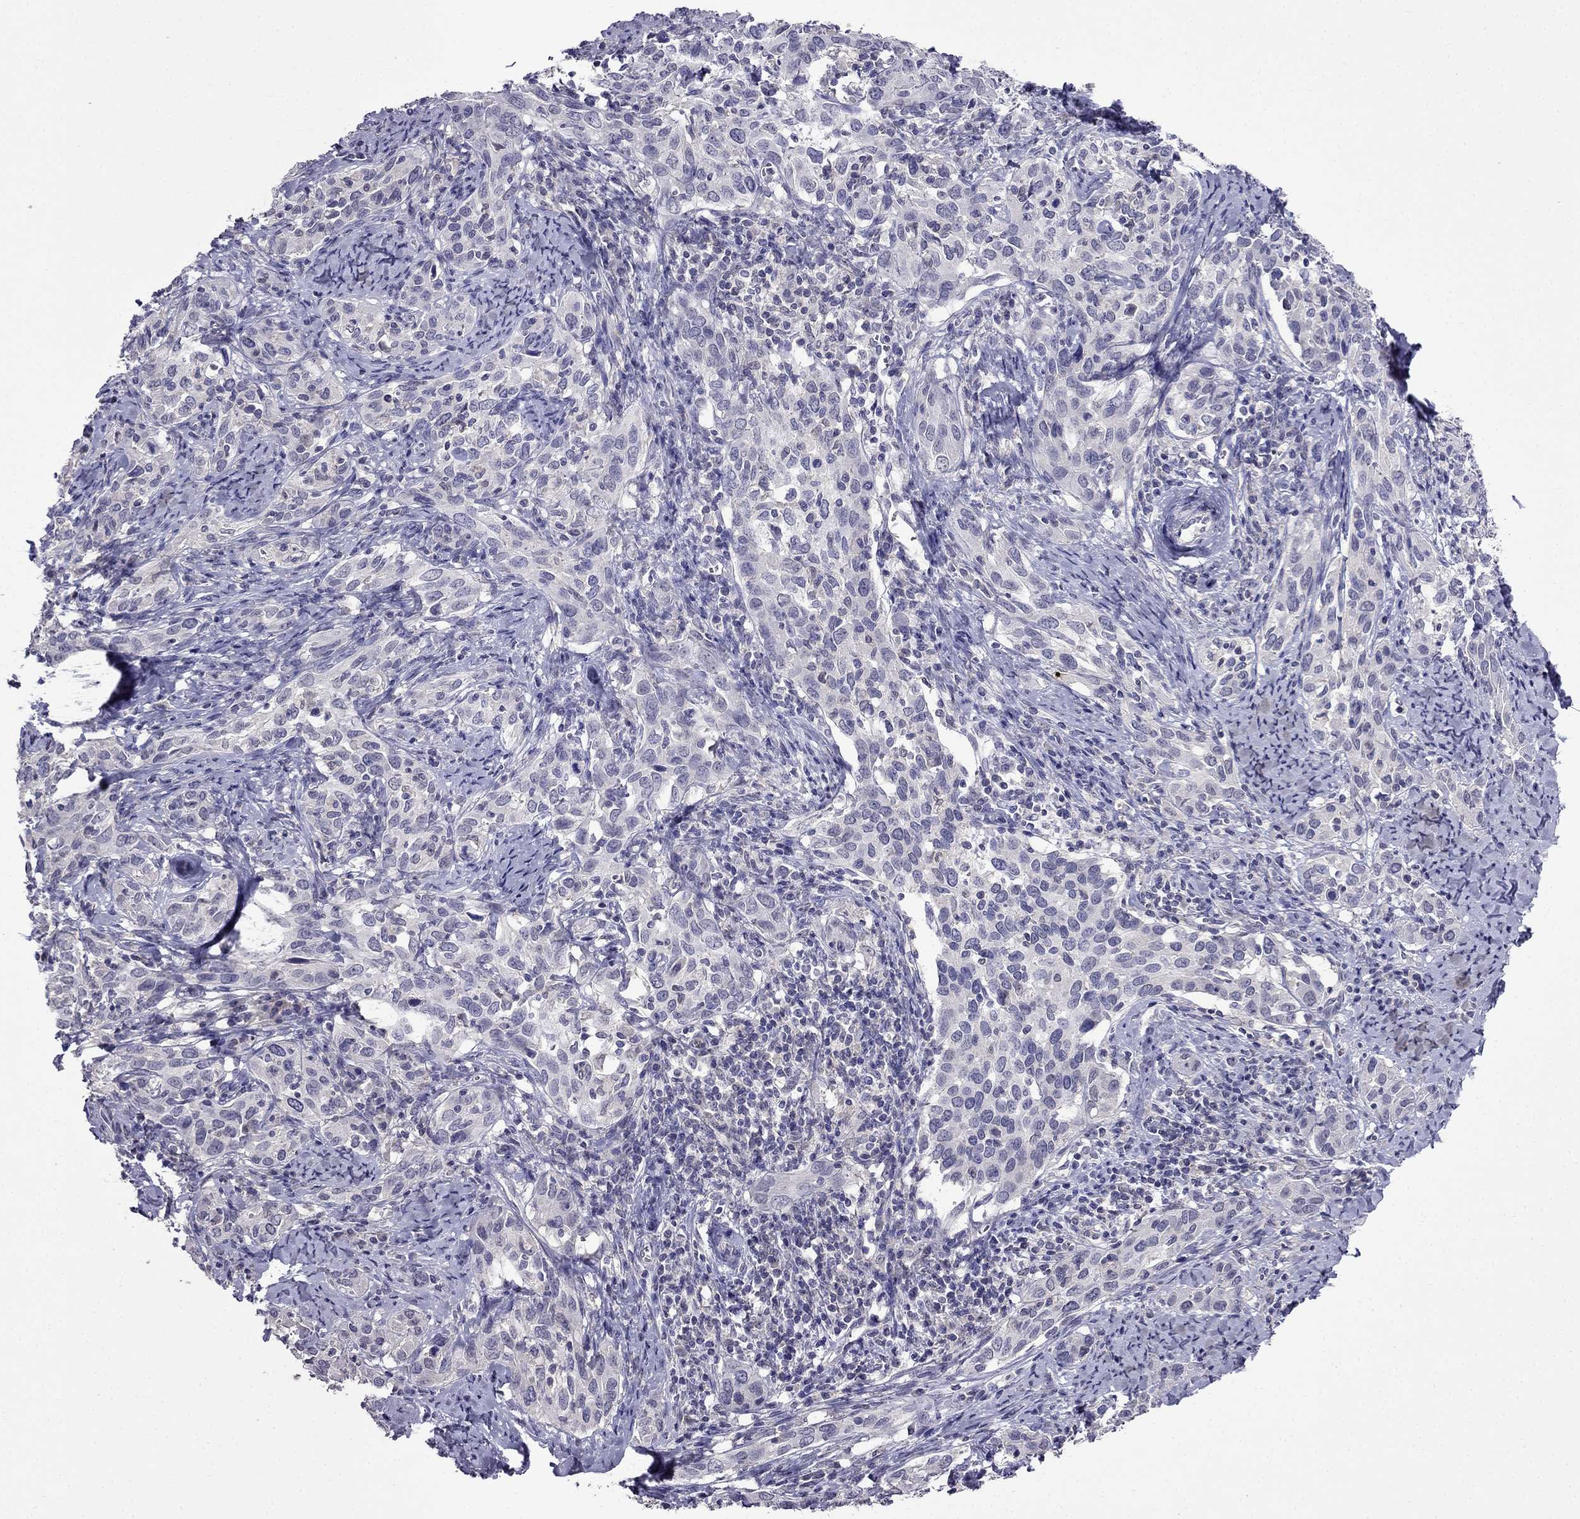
{"staining": {"intensity": "negative", "quantity": "none", "location": "none"}, "tissue": "cervical cancer", "cell_type": "Tumor cells", "image_type": "cancer", "snomed": [{"axis": "morphology", "description": "Squamous cell carcinoma, NOS"}, {"axis": "topography", "description": "Cervix"}], "caption": "Cervical cancer (squamous cell carcinoma) stained for a protein using IHC shows no staining tumor cells.", "gene": "AQP9", "patient": {"sex": "female", "age": 51}}